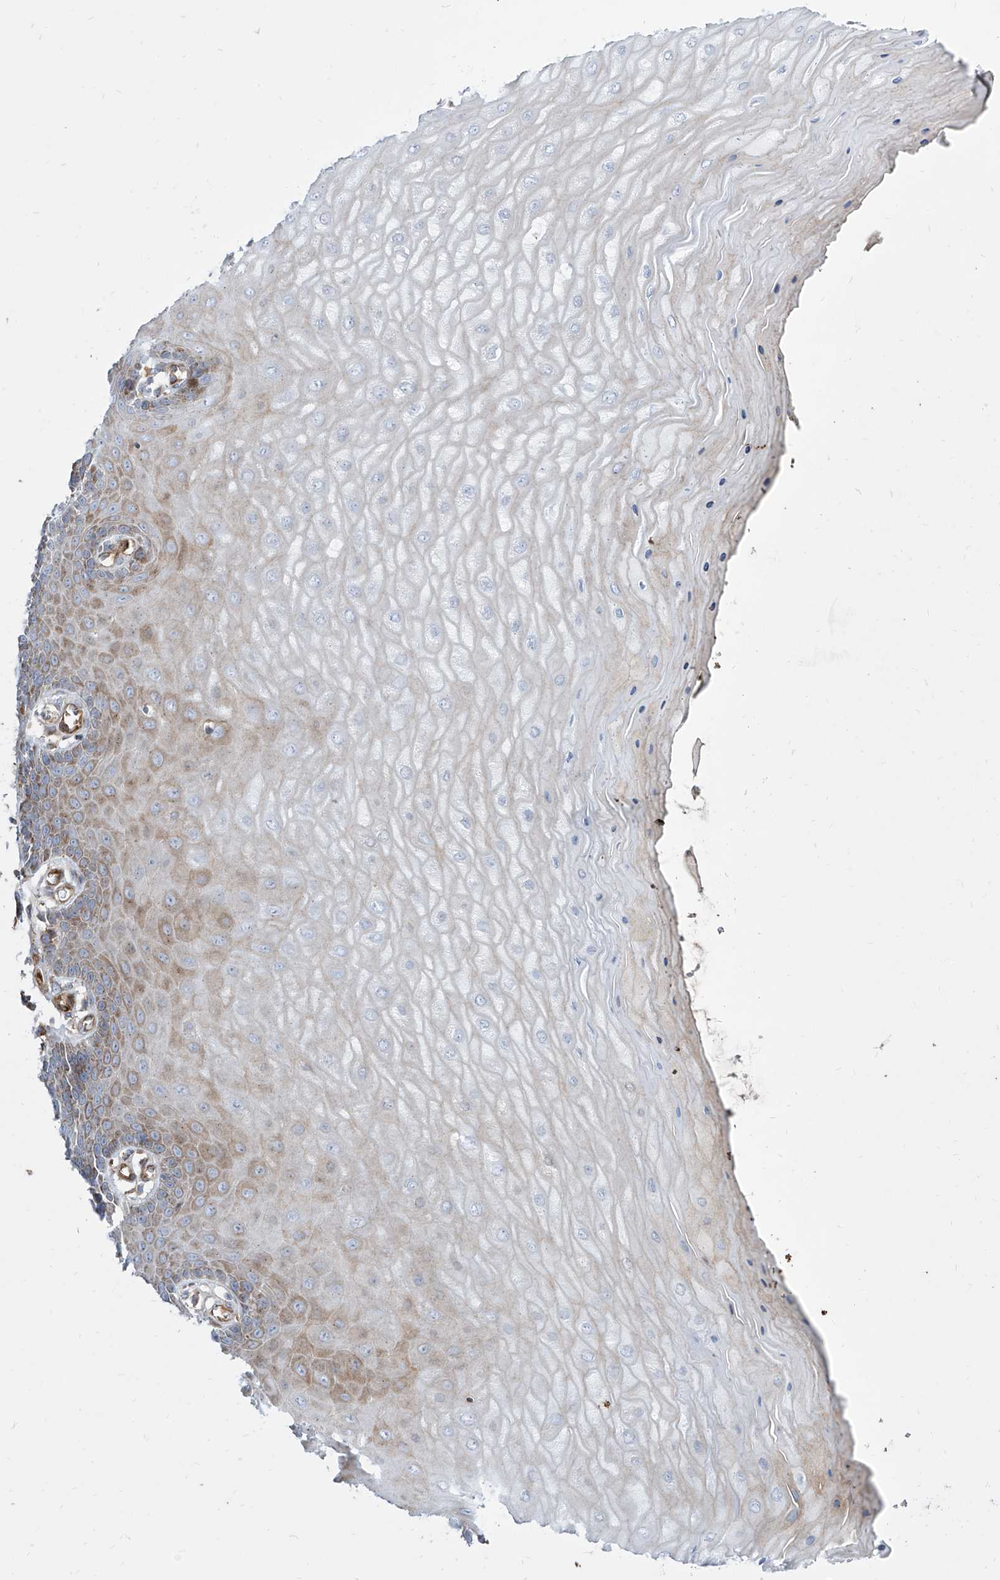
{"staining": {"intensity": "moderate", "quantity": "<25%", "location": "cytoplasmic/membranous,nuclear"}, "tissue": "cervix", "cell_type": "Glandular cells", "image_type": "normal", "snomed": [{"axis": "morphology", "description": "Normal tissue, NOS"}, {"axis": "topography", "description": "Cervix"}], "caption": "DAB immunohistochemical staining of normal human cervix demonstrates moderate cytoplasmic/membranous,nuclear protein staining in approximately <25% of glandular cells.", "gene": "KYNU", "patient": {"sex": "female", "age": 55}}